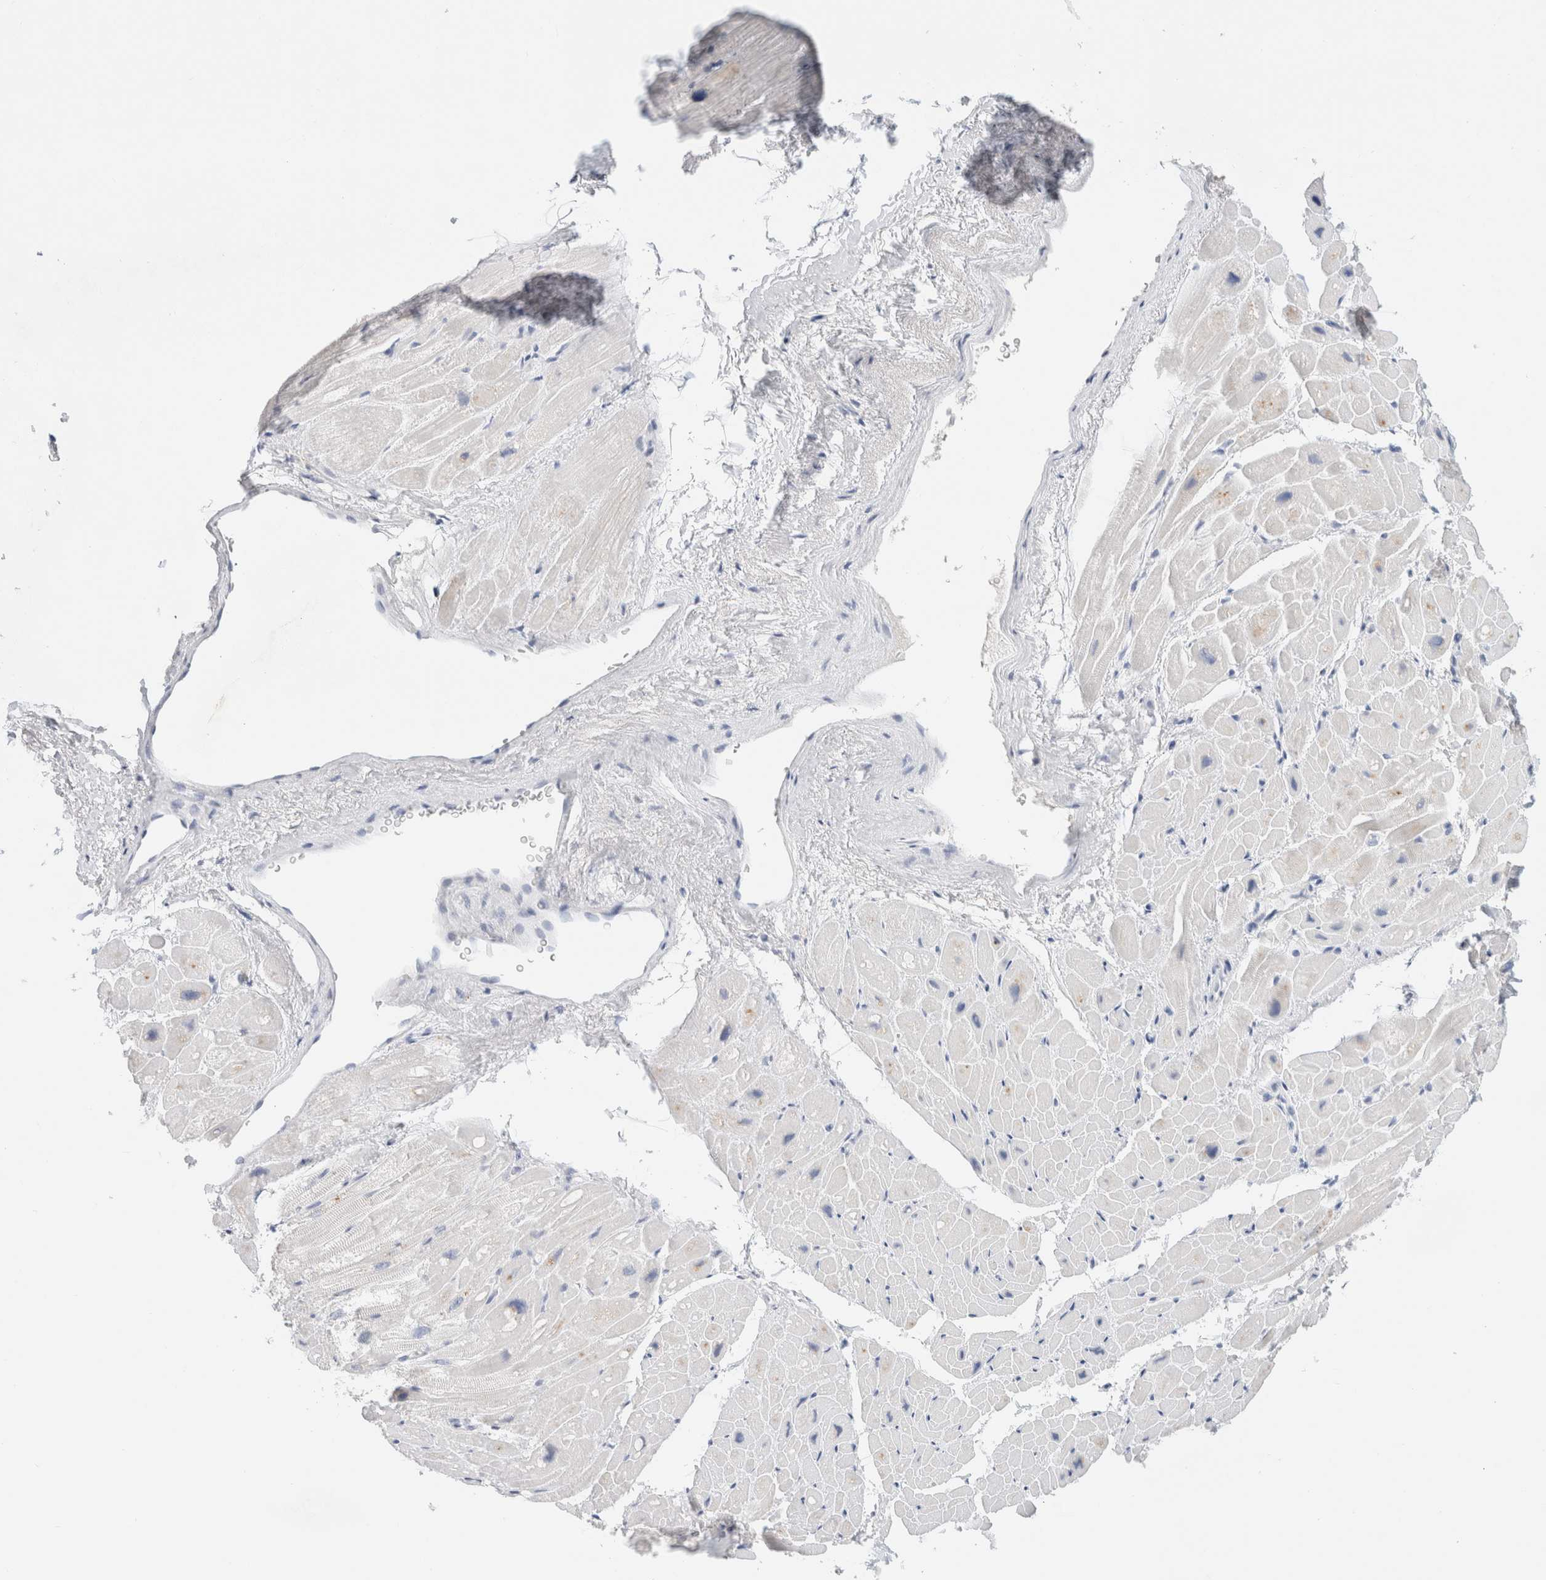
{"staining": {"intensity": "negative", "quantity": "none", "location": "none"}, "tissue": "heart muscle", "cell_type": "Cardiomyocytes", "image_type": "normal", "snomed": [{"axis": "morphology", "description": "Normal tissue, NOS"}, {"axis": "topography", "description": "Heart"}], "caption": "Heart muscle was stained to show a protein in brown. There is no significant positivity in cardiomyocytes. (Stains: DAB immunohistochemistry (IHC) with hematoxylin counter stain, Microscopy: brightfield microscopy at high magnification).", "gene": "CPQ", "patient": {"sex": "male", "age": 49}}